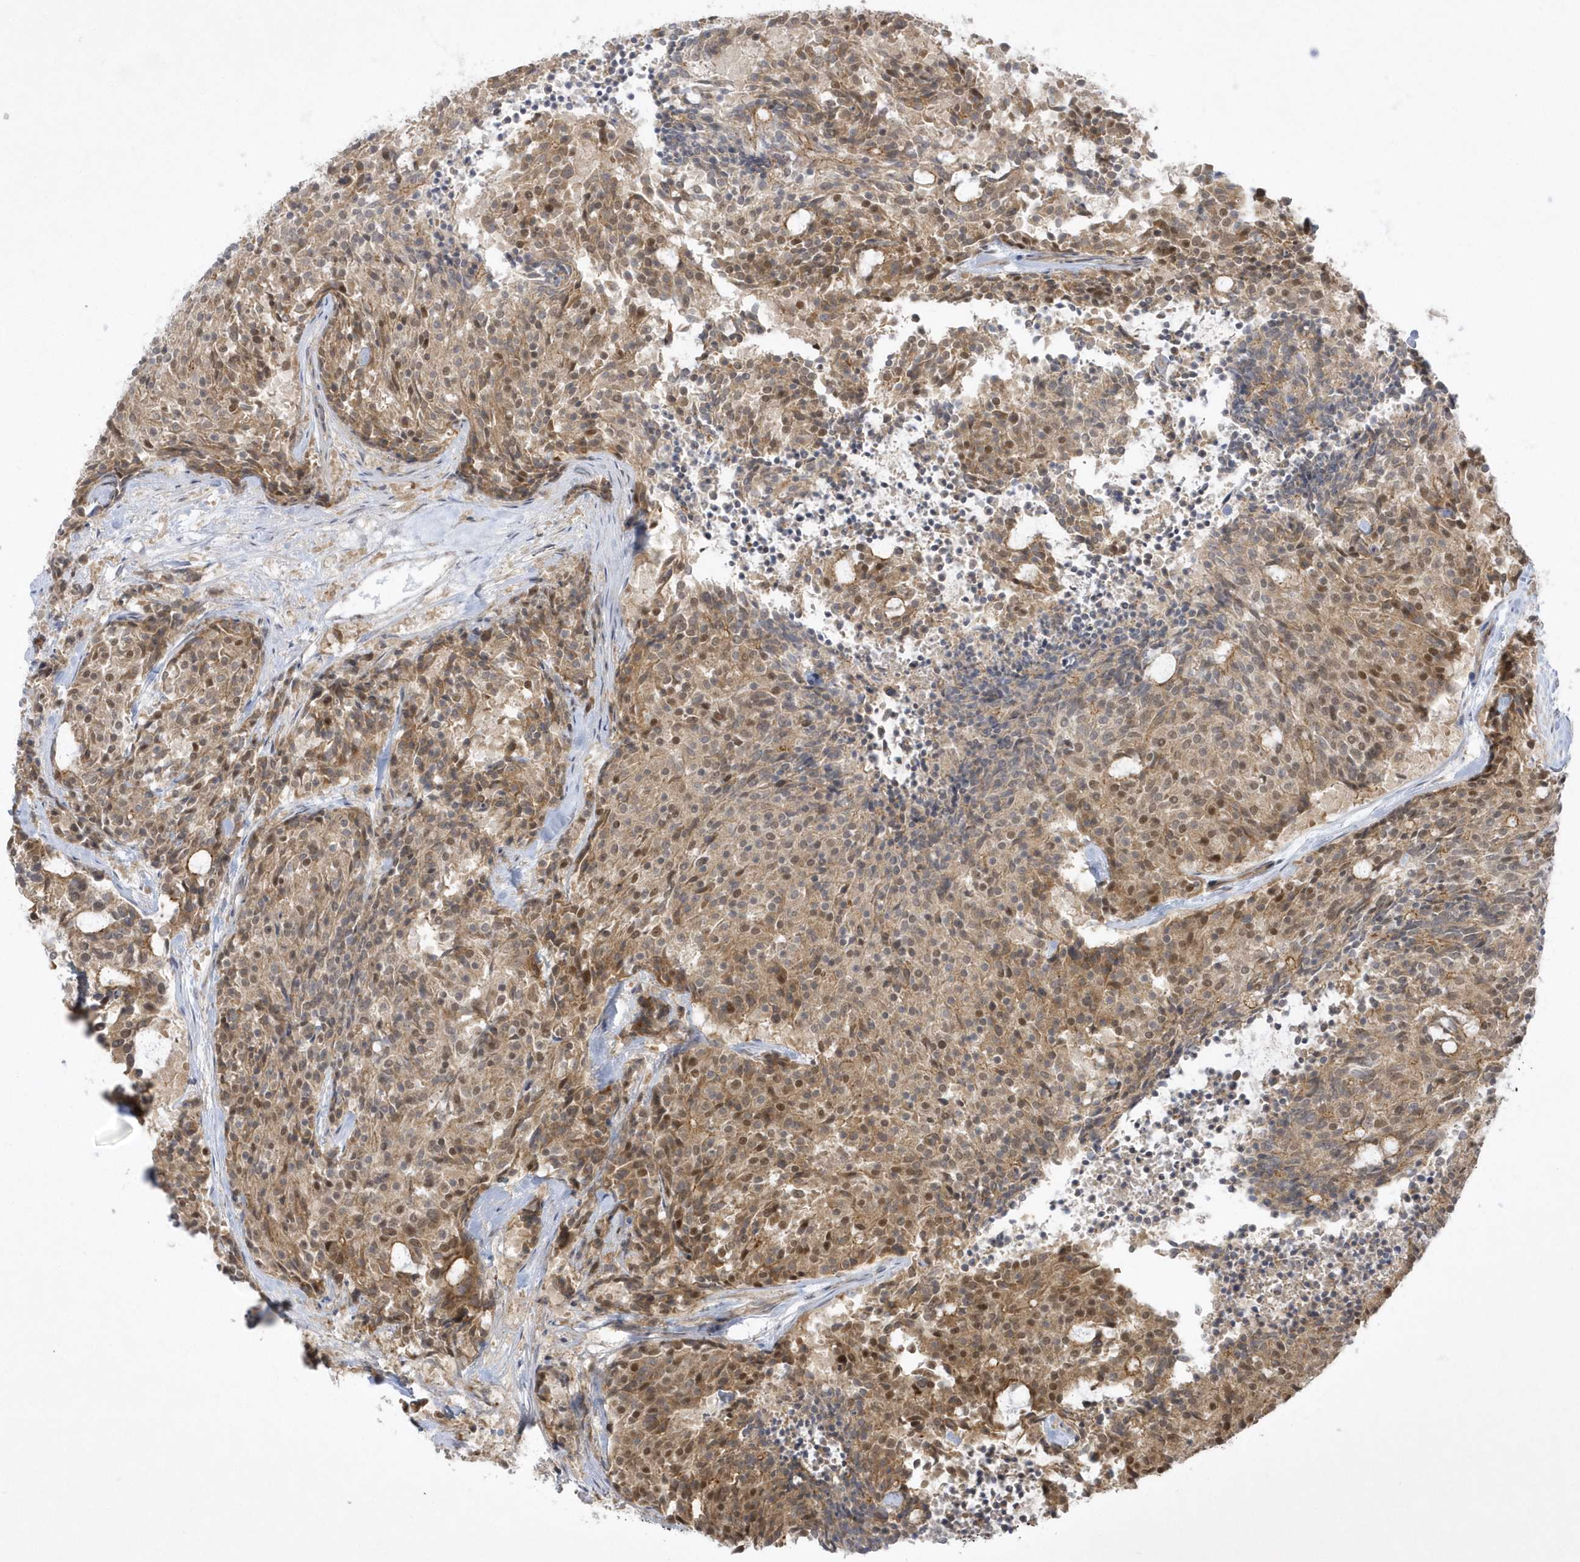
{"staining": {"intensity": "moderate", "quantity": ">75%", "location": "cytoplasmic/membranous,nuclear"}, "tissue": "carcinoid", "cell_type": "Tumor cells", "image_type": "cancer", "snomed": [{"axis": "morphology", "description": "Carcinoid, malignant, NOS"}, {"axis": "topography", "description": "Pancreas"}], "caption": "A histopathology image of human malignant carcinoid stained for a protein displays moderate cytoplasmic/membranous and nuclear brown staining in tumor cells.", "gene": "NAF1", "patient": {"sex": "female", "age": 54}}